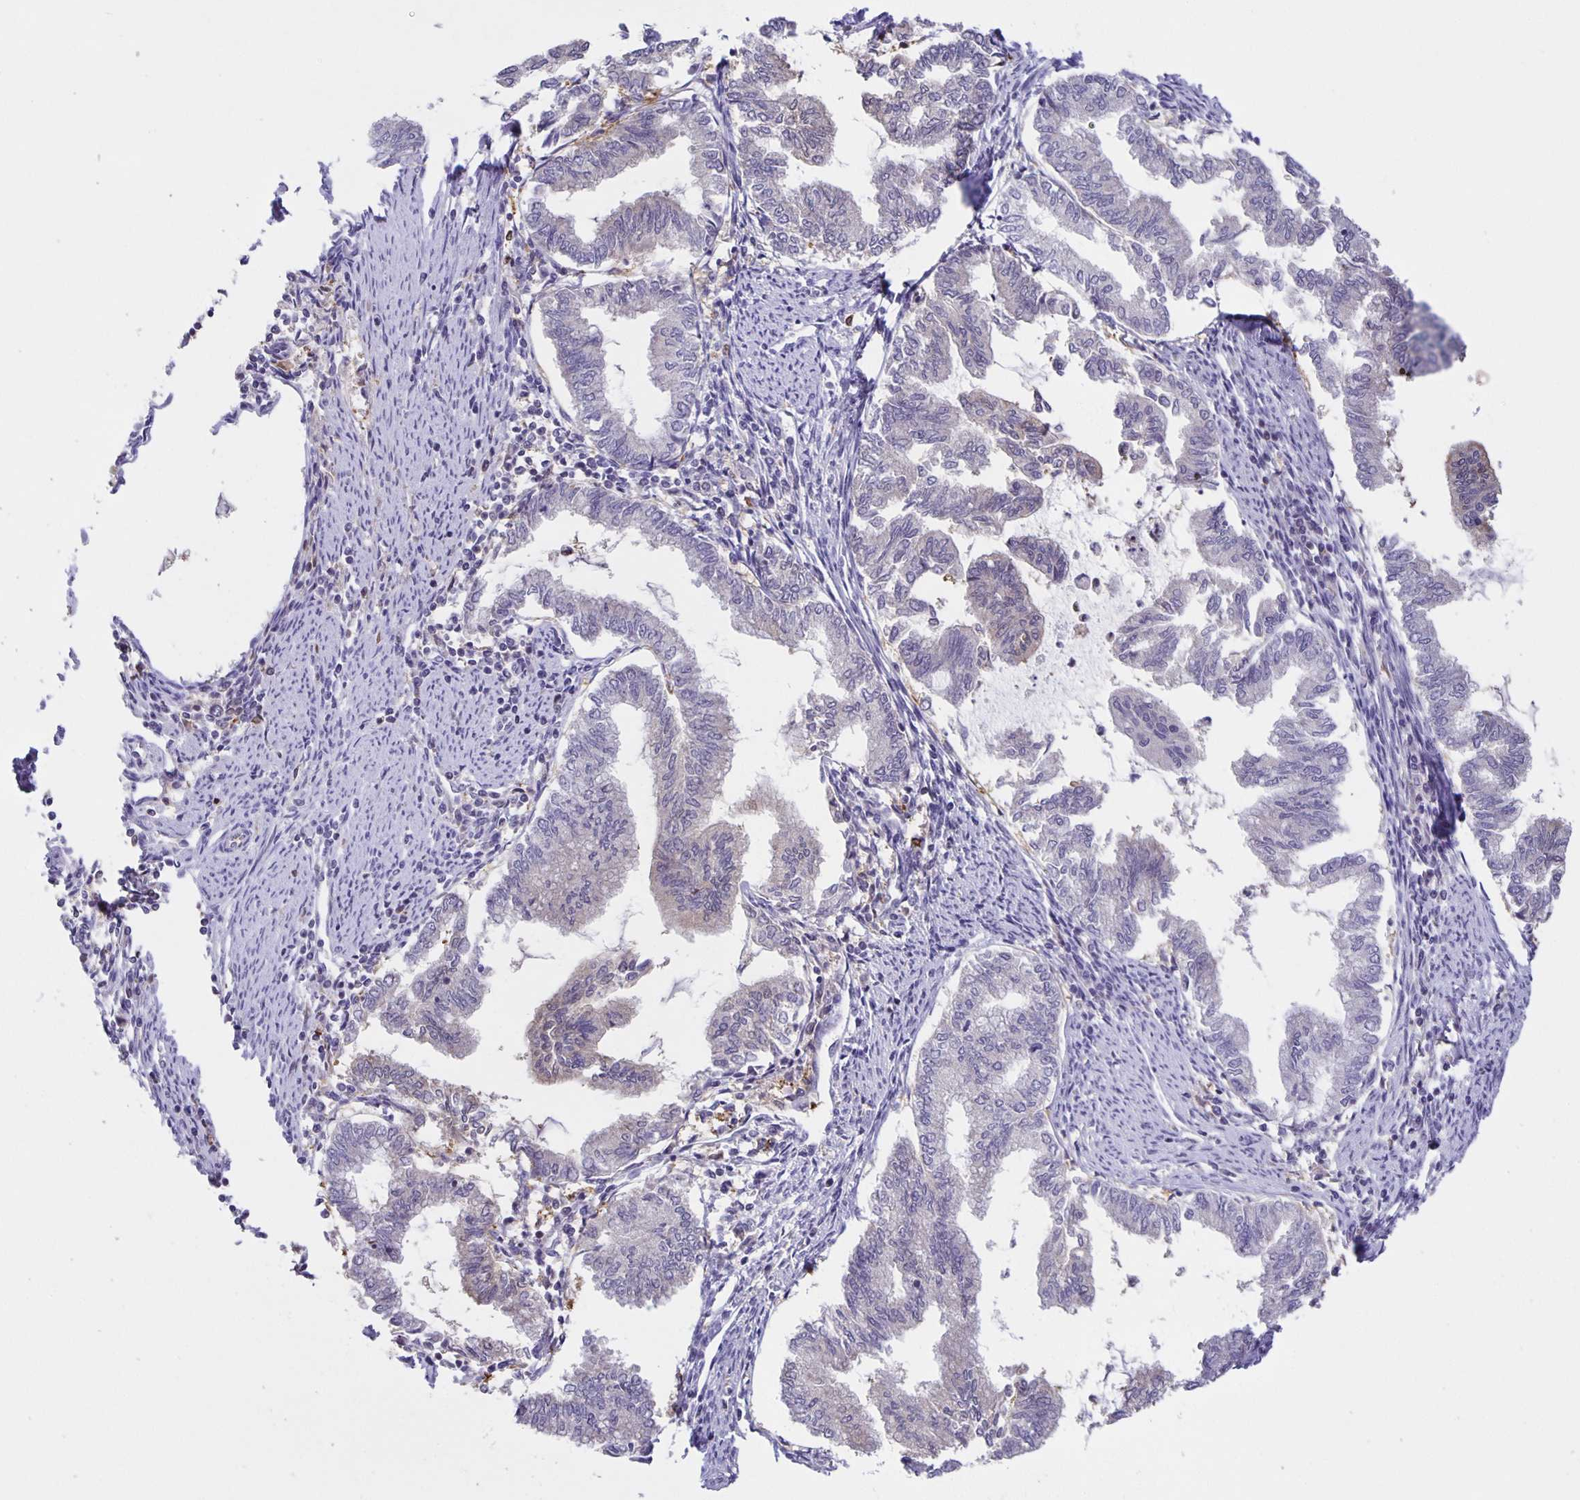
{"staining": {"intensity": "negative", "quantity": "none", "location": "none"}, "tissue": "endometrial cancer", "cell_type": "Tumor cells", "image_type": "cancer", "snomed": [{"axis": "morphology", "description": "Adenocarcinoma, NOS"}, {"axis": "topography", "description": "Endometrium"}], "caption": "Micrograph shows no significant protein staining in tumor cells of adenocarcinoma (endometrial).", "gene": "MARCHF6", "patient": {"sex": "female", "age": 79}}